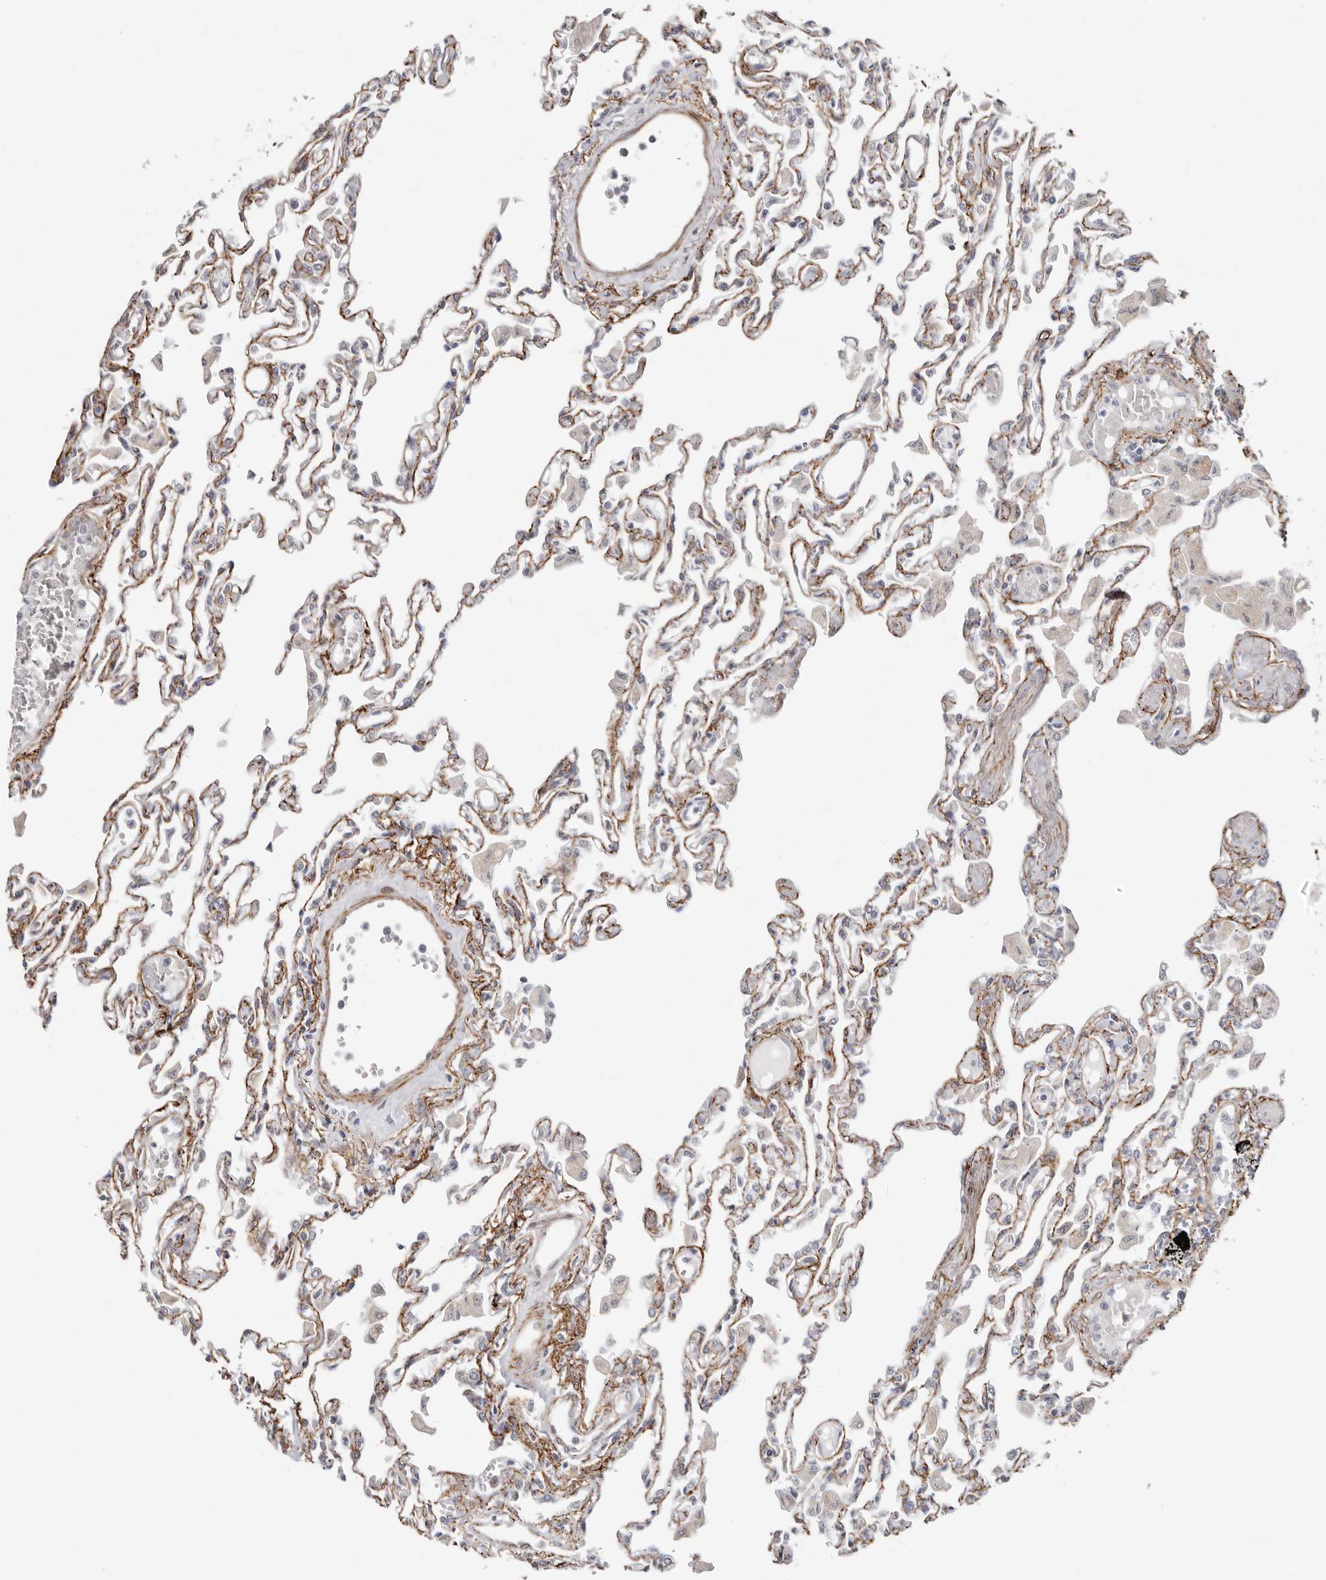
{"staining": {"intensity": "moderate", "quantity": "25%-75%", "location": "cytoplasmic/membranous"}, "tissue": "lung", "cell_type": "Alveolar cells", "image_type": "normal", "snomed": [{"axis": "morphology", "description": "Normal tissue, NOS"}, {"axis": "topography", "description": "Bronchus"}, {"axis": "topography", "description": "Lung"}], "caption": "The micrograph shows immunohistochemical staining of benign lung. There is moderate cytoplasmic/membranous positivity is identified in approximately 25%-75% of alveolar cells.", "gene": "SZT2", "patient": {"sex": "female", "age": 49}}